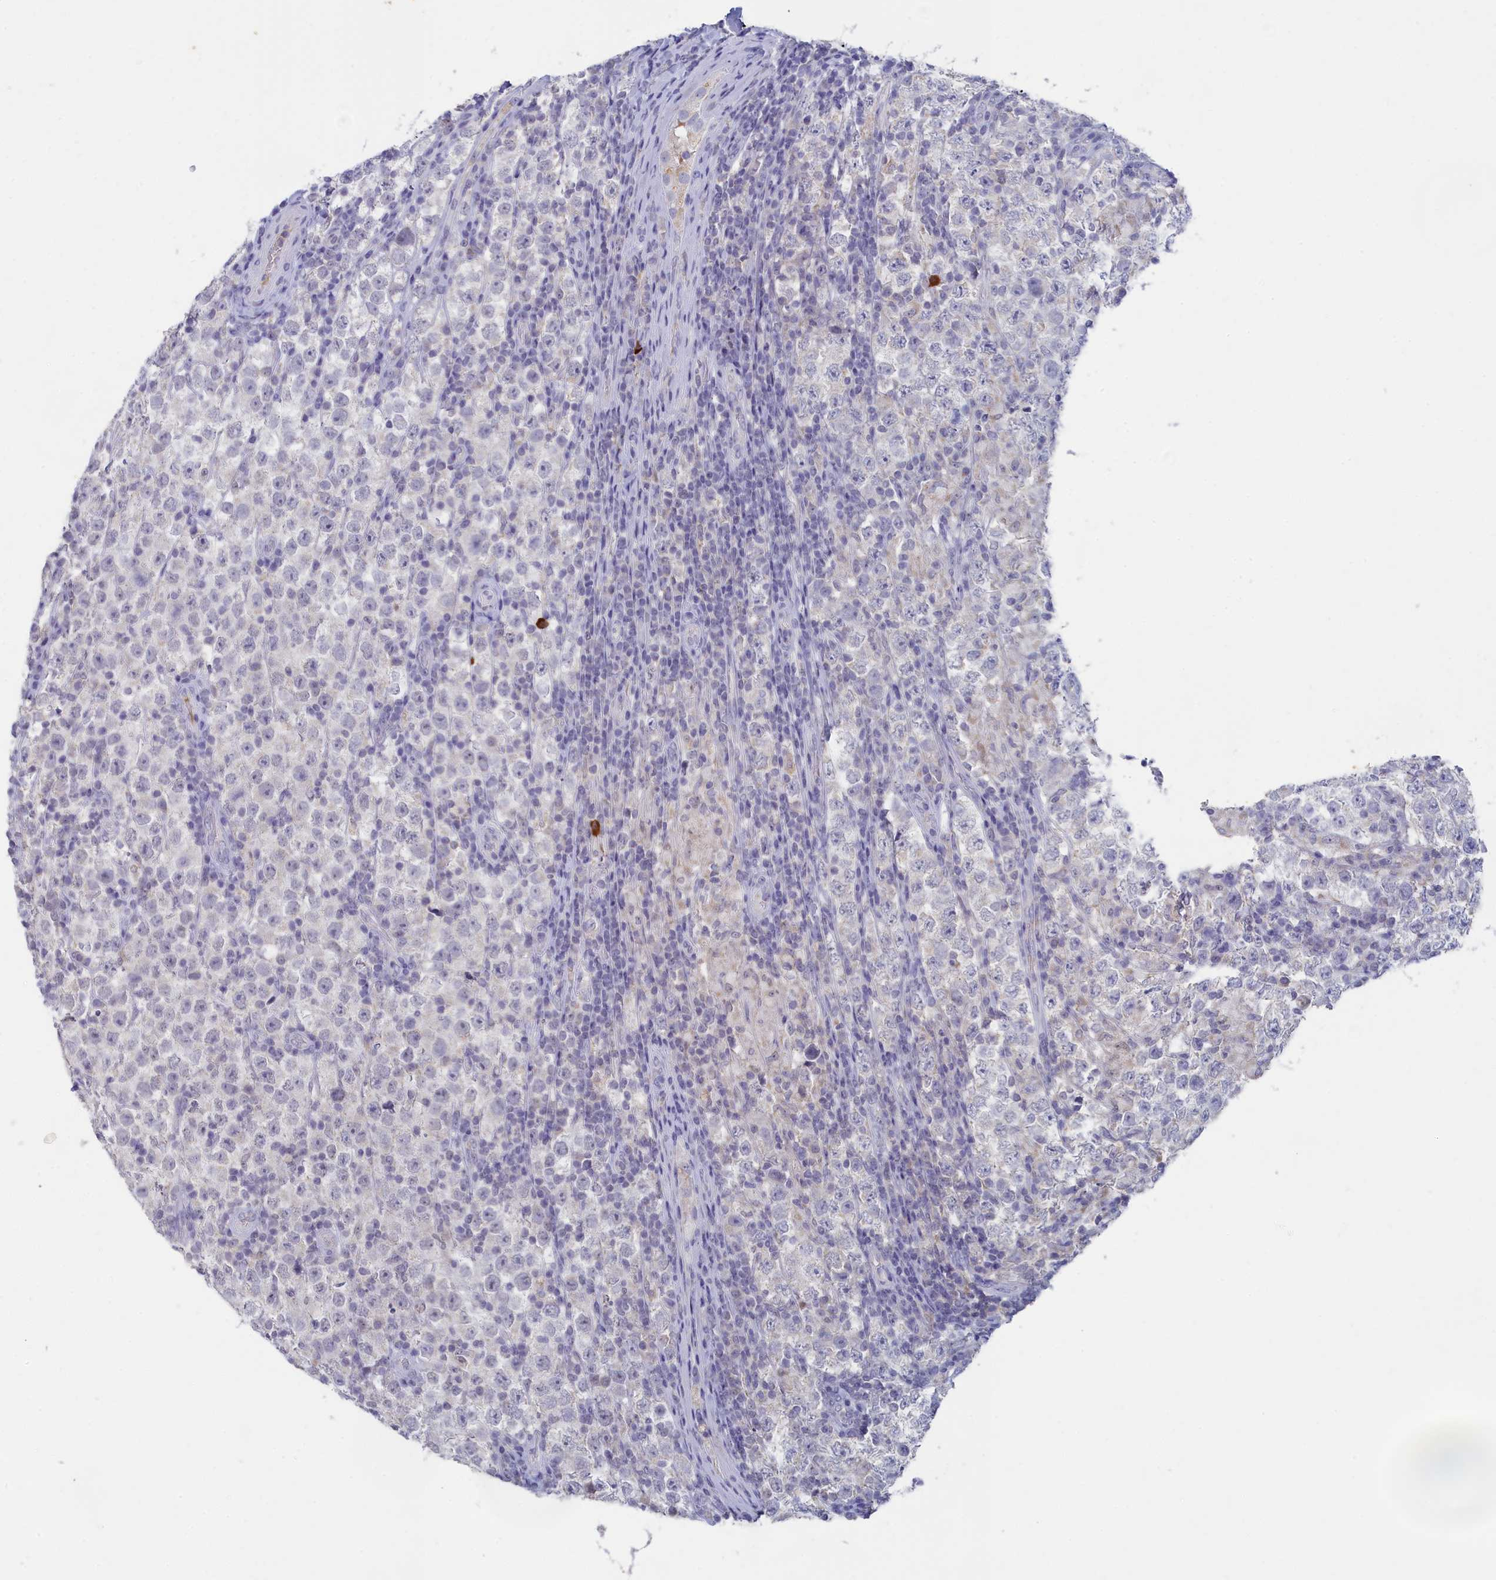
{"staining": {"intensity": "negative", "quantity": "none", "location": "none"}, "tissue": "testis cancer", "cell_type": "Tumor cells", "image_type": "cancer", "snomed": [{"axis": "morphology", "description": "Normal tissue, NOS"}, {"axis": "morphology", "description": "Urothelial carcinoma, High grade"}, {"axis": "morphology", "description": "Seminoma, NOS"}, {"axis": "morphology", "description": "Carcinoma, Embryonal, NOS"}, {"axis": "topography", "description": "Urinary bladder"}, {"axis": "topography", "description": "Testis"}], "caption": "This is an IHC photomicrograph of testis cancer (embryonal carcinoma). There is no expression in tumor cells.", "gene": "LRIF1", "patient": {"sex": "male", "age": 41}}